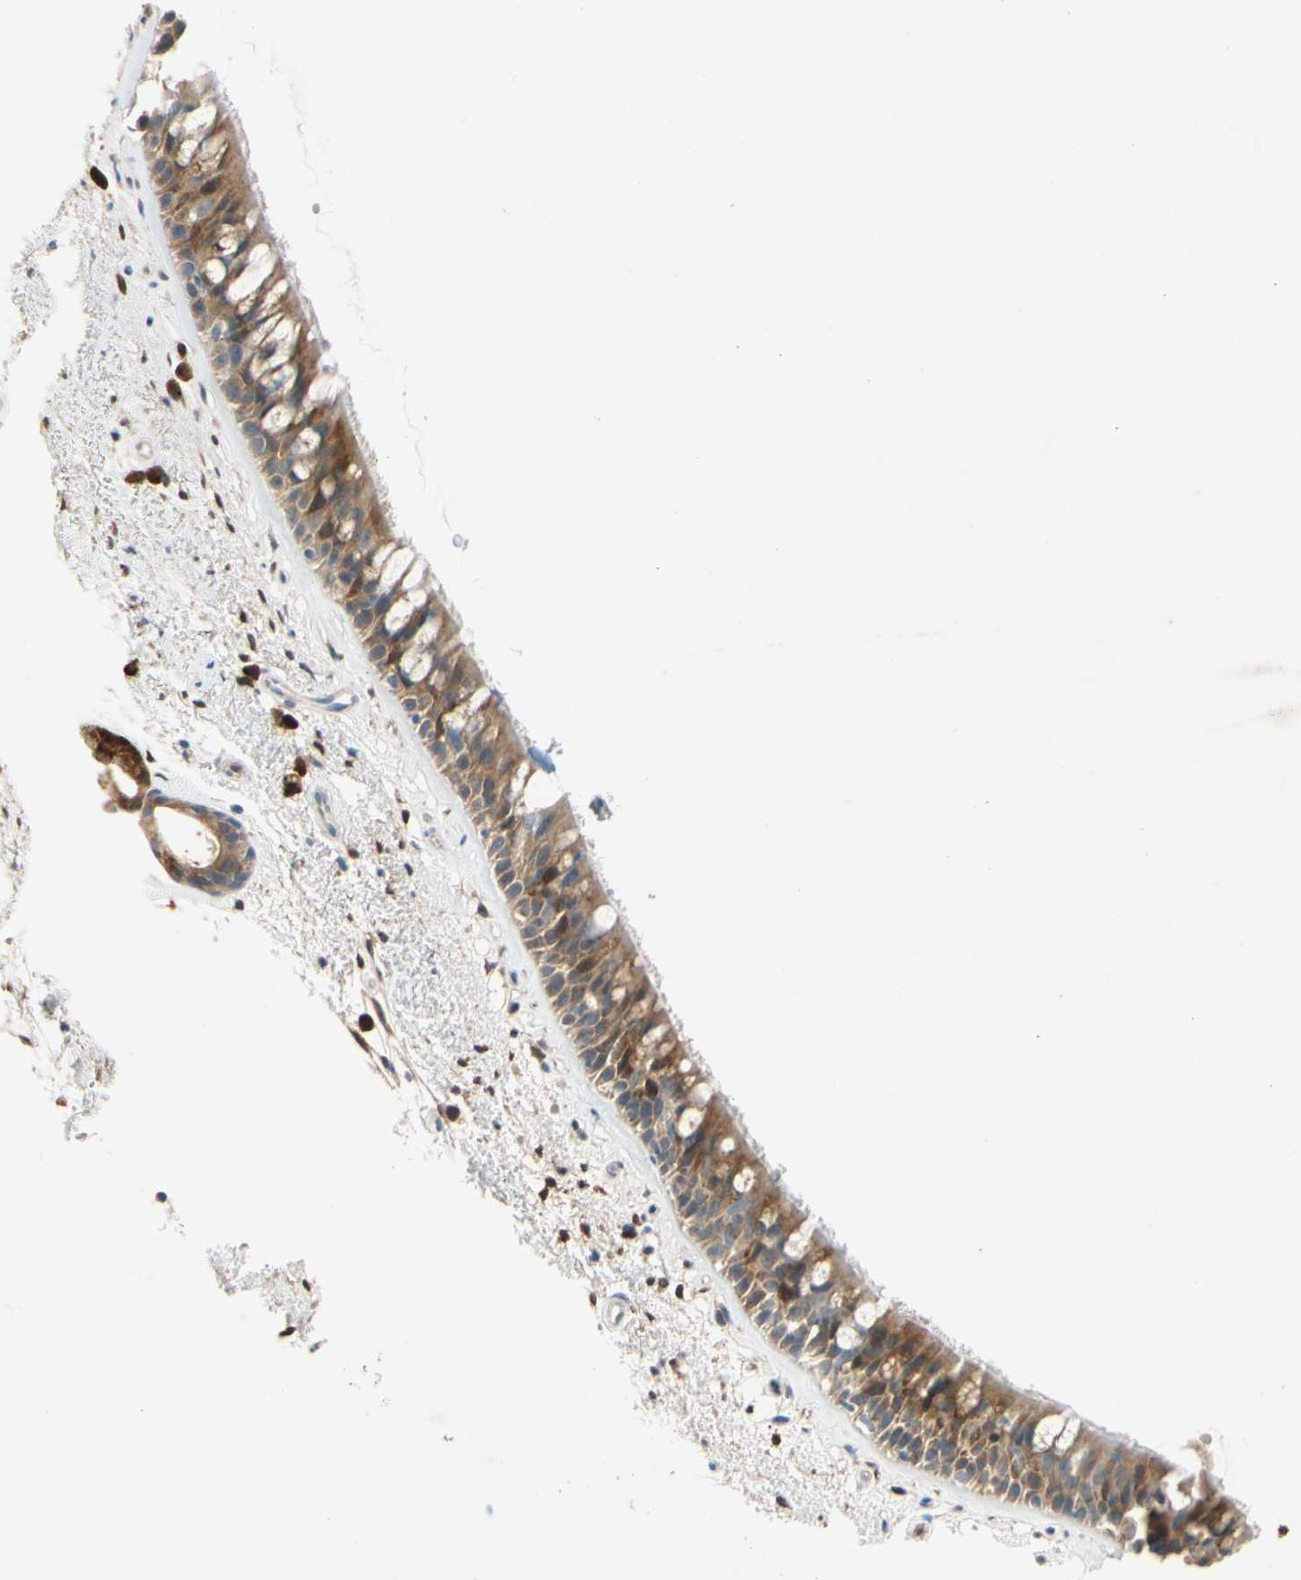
{"staining": {"intensity": "moderate", "quantity": ">75%", "location": "cytoplasmic/membranous"}, "tissue": "bronchus", "cell_type": "Respiratory epithelial cells", "image_type": "normal", "snomed": [{"axis": "morphology", "description": "Normal tissue, NOS"}, {"axis": "topography", "description": "Bronchus"}], "caption": "IHC of unremarkable bronchus shows medium levels of moderate cytoplasmic/membranous expression in about >75% of respiratory epithelial cells.", "gene": "WIPI1", "patient": {"sex": "female", "age": 54}}